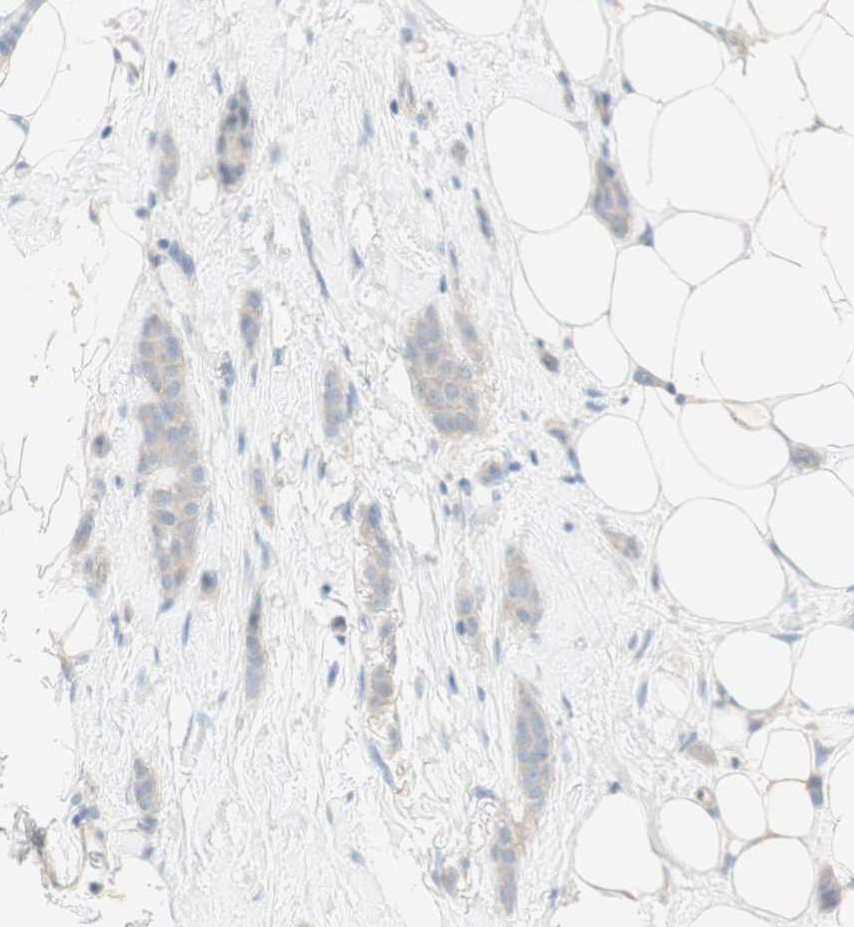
{"staining": {"intensity": "weak", "quantity": ">75%", "location": "cytoplasmic/membranous"}, "tissue": "breast cancer", "cell_type": "Tumor cells", "image_type": "cancer", "snomed": [{"axis": "morphology", "description": "Lobular carcinoma"}, {"axis": "topography", "description": "Skin"}, {"axis": "topography", "description": "Breast"}], "caption": "There is low levels of weak cytoplasmic/membranous expression in tumor cells of breast lobular carcinoma, as demonstrated by immunohistochemical staining (brown color).", "gene": "MANEA", "patient": {"sex": "female", "age": 46}}